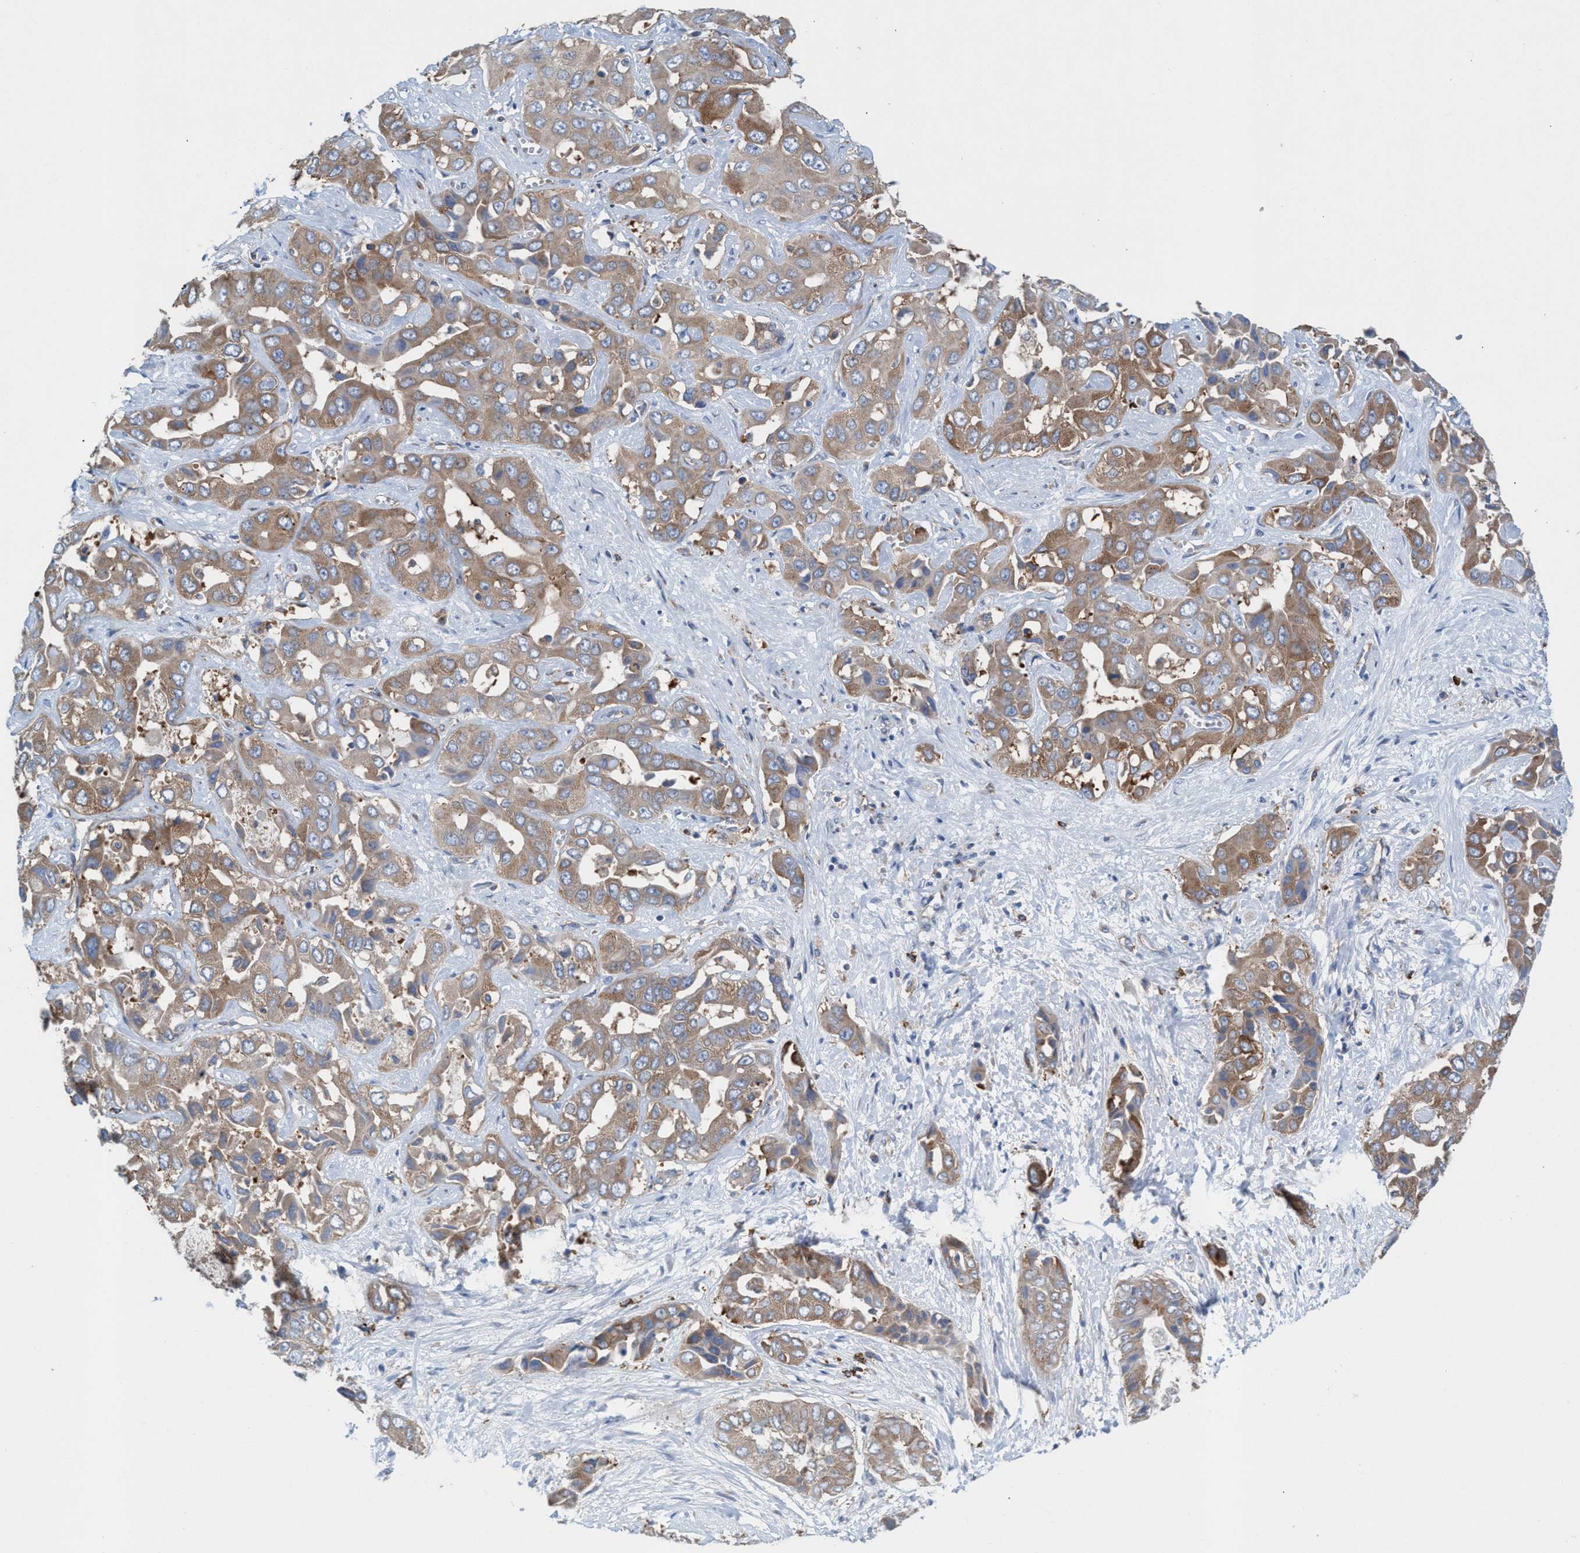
{"staining": {"intensity": "weak", "quantity": ">75%", "location": "cytoplasmic/membranous"}, "tissue": "liver cancer", "cell_type": "Tumor cells", "image_type": "cancer", "snomed": [{"axis": "morphology", "description": "Cholangiocarcinoma"}, {"axis": "topography", "description": "Liver"}], "caption": "Protein analysis of liver cancer (cholangiocarcinoma) tissue displays weak cytoplasmic/membranous staining in about >75% of tumor cells.", "gene": "NYAP1", "patient": {"sex": "female", "age": 52}}